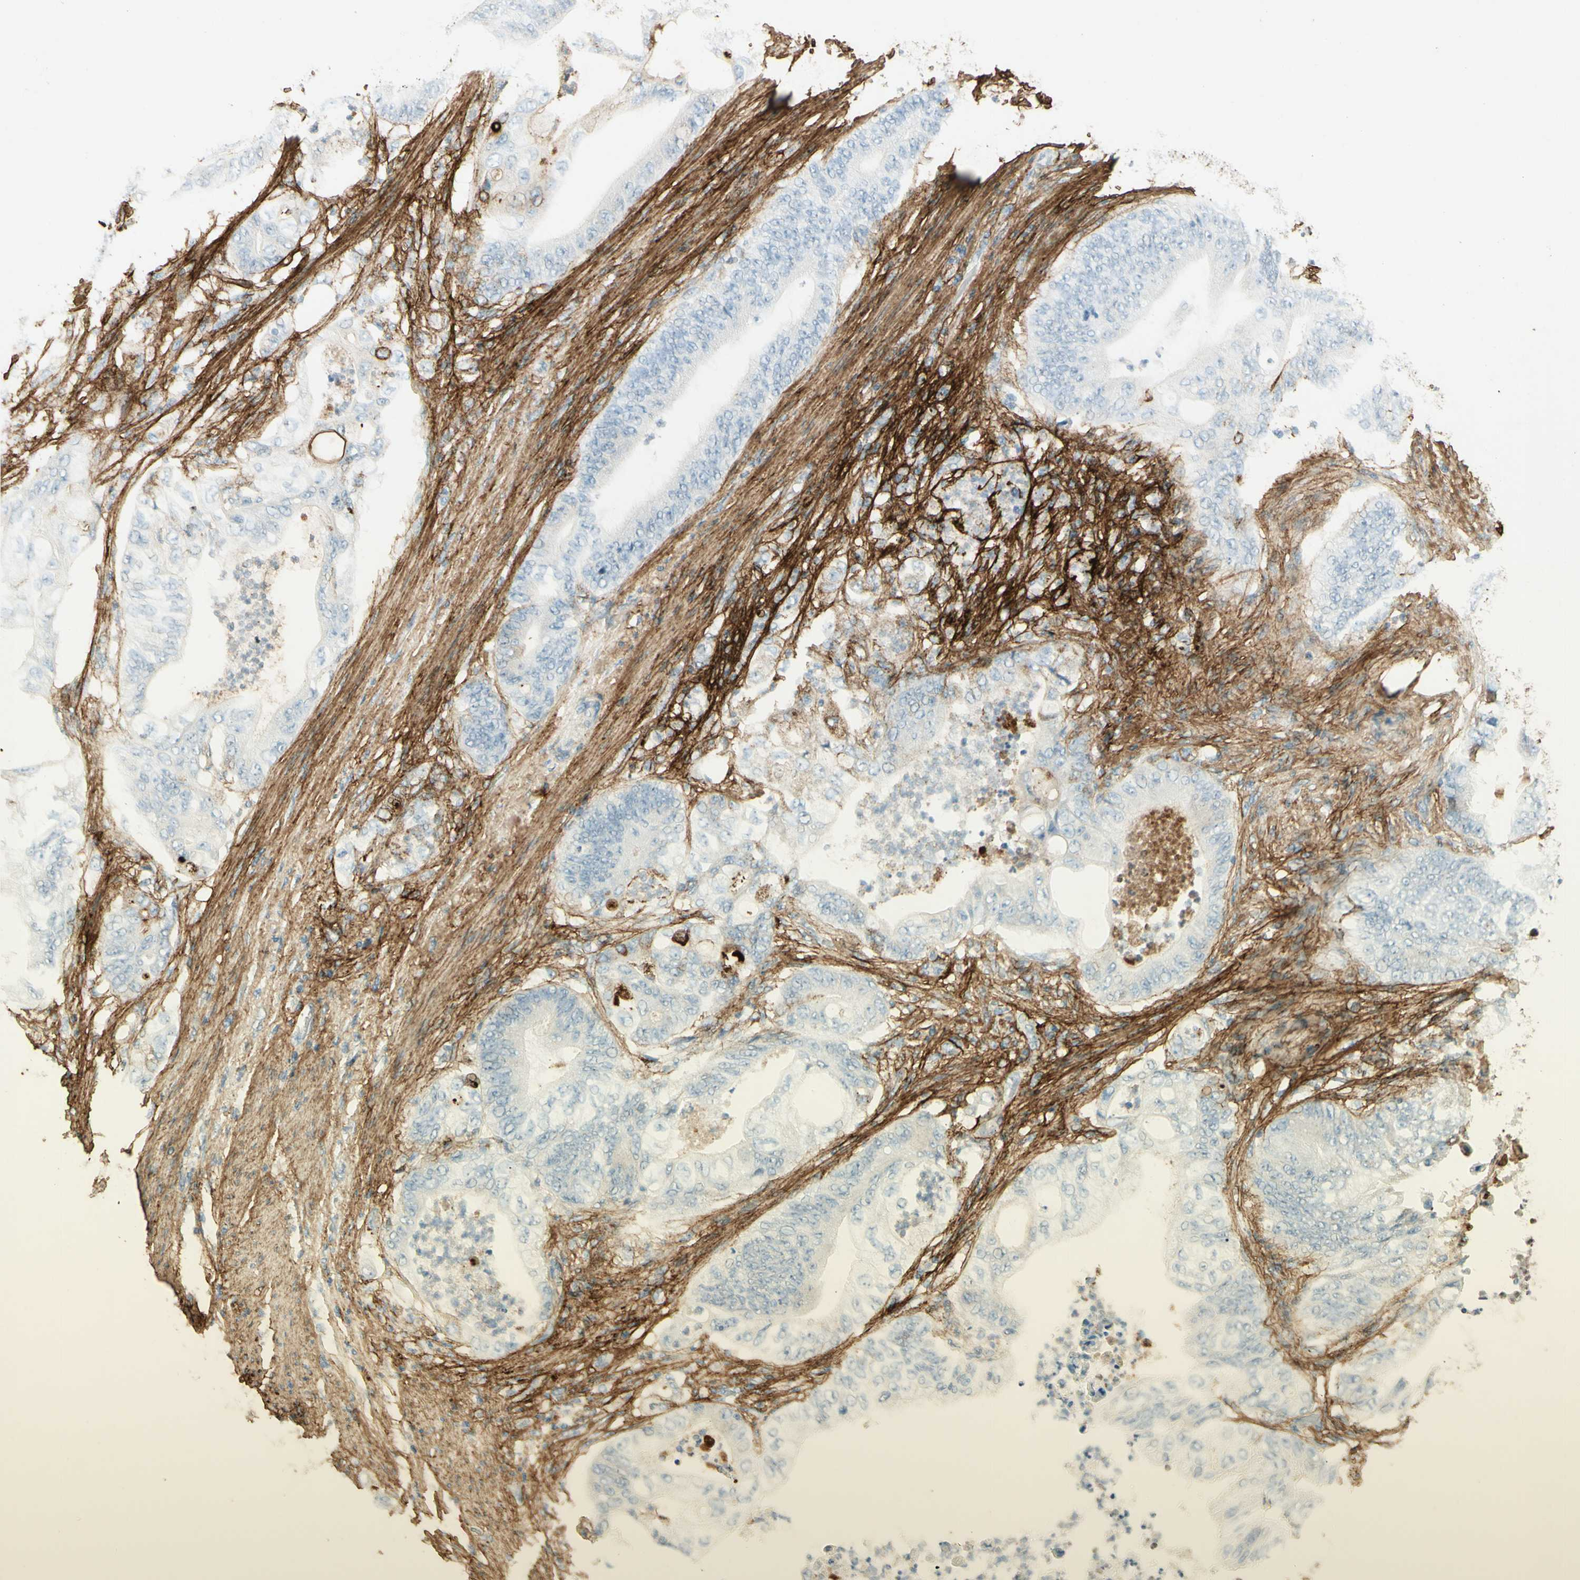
{"staining": {"intensity": "negative", "quantity": "none", "location": "none"}, "tissue": "stomach cancer", "cell_type": "Tumor cells", "image_type": "cancer", "snomed": [{"axis": "morphology", "description": "Adenocarcinoma, NOS"}, {"axis": "topography", "description": "Stomach"}], "caption": "IHC histopathology image of human stomach cancer (adenocarcinoma) stained for a protein (brown), which shows no expression in tumor cells. (DAB (3,3'-diaminobenzidine) IHC, high magnification).", "gene": "TNN", "patient": {"sex": "female", "age": 73}}